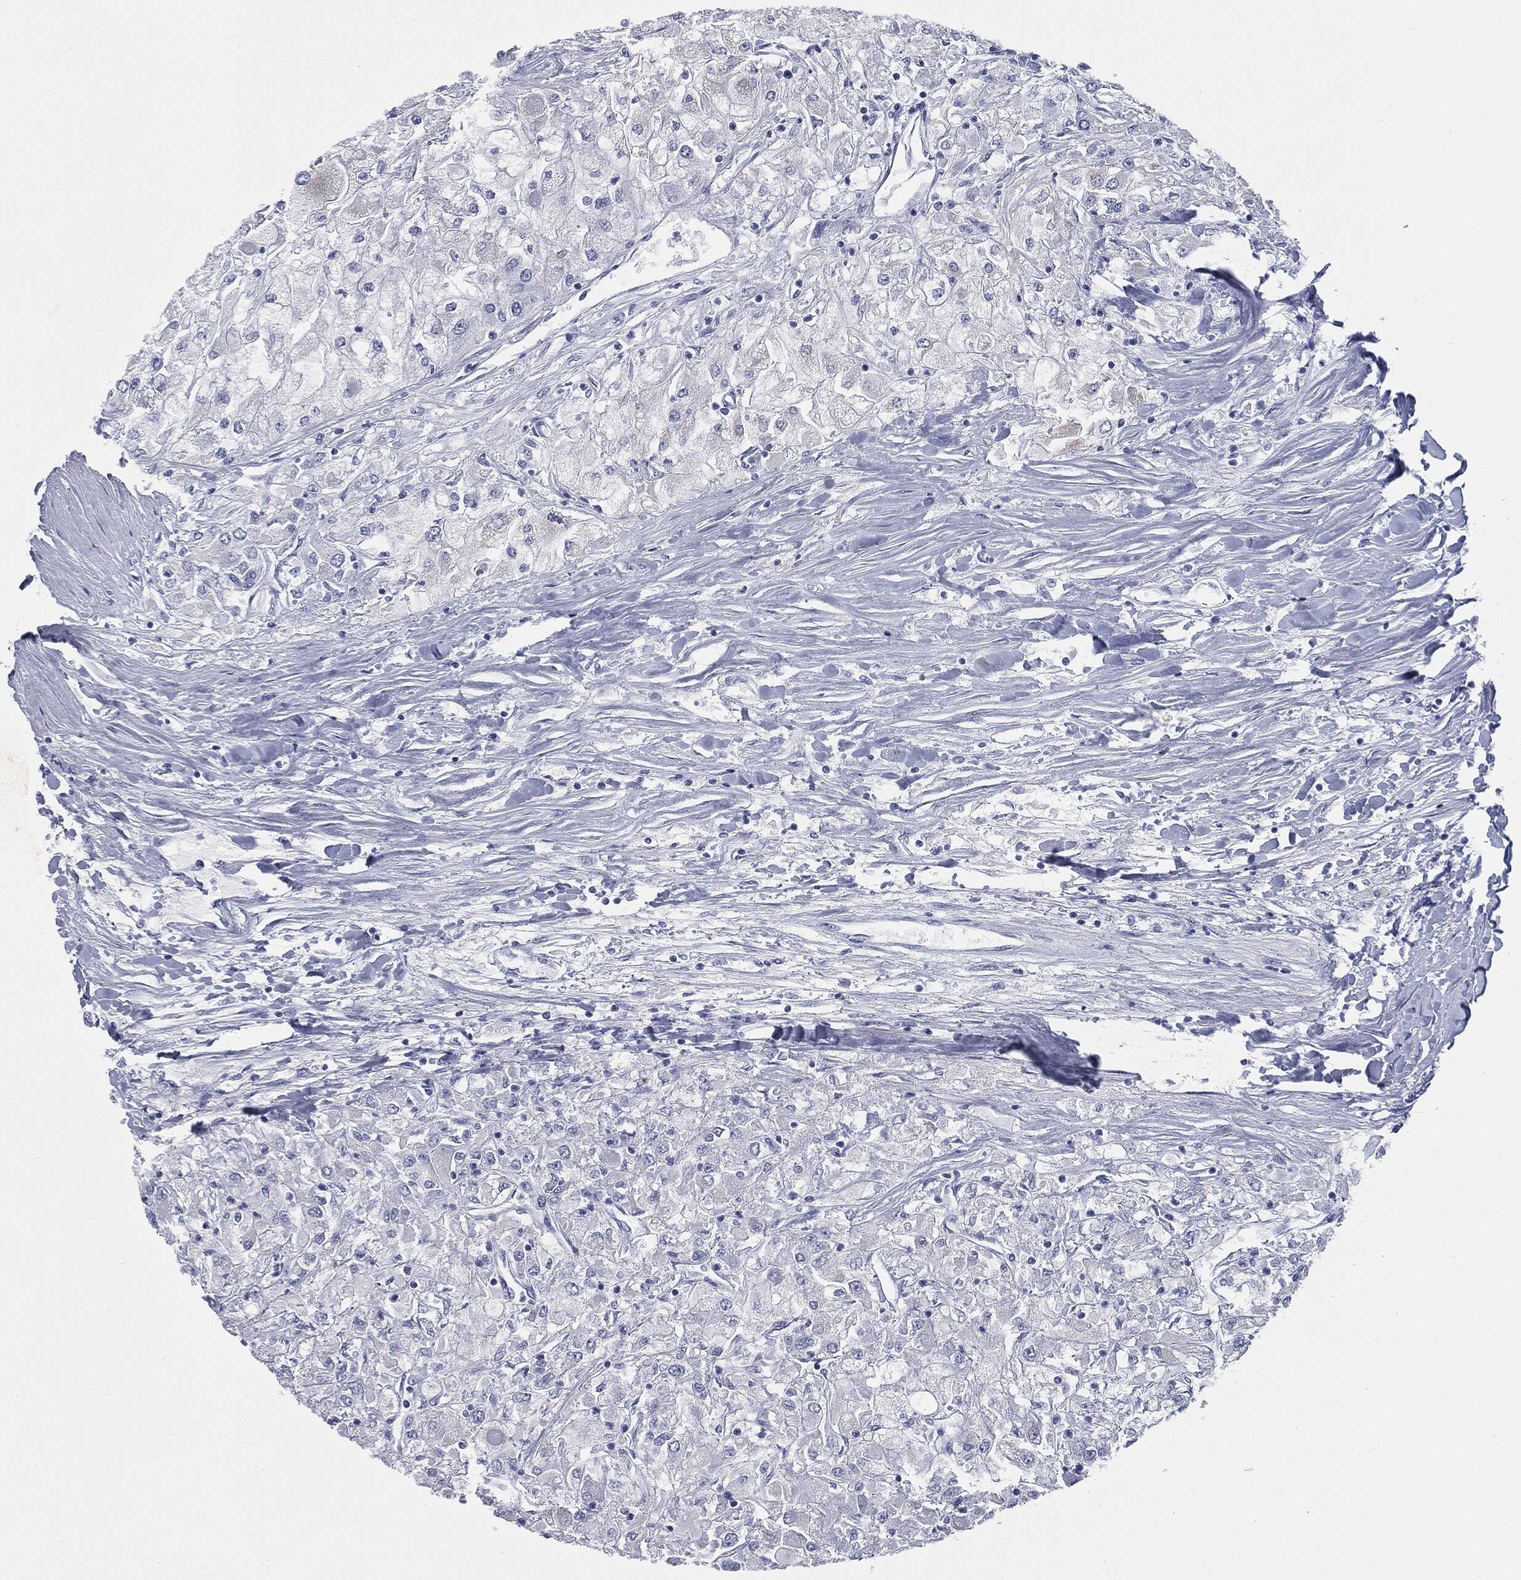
{"staining": {"intensity": "negative", "quantity": "none", "location": "none"}, "tissue": "renal cancer", "cell_type": "Tumor cells", "image_type": "cancer", "snomed": [{"axis": "morphology", "description": "Adenocarcinoma, NOS"}, {"axis": "topography", "description": "Kidney"}], "caption": "This is a image of IHC staining of renal cancer (adenocarcinoma), which shows no staining in tumor cells.", "gene": "ATP2A1", "patient": {"sex": "male", "age": 80}}